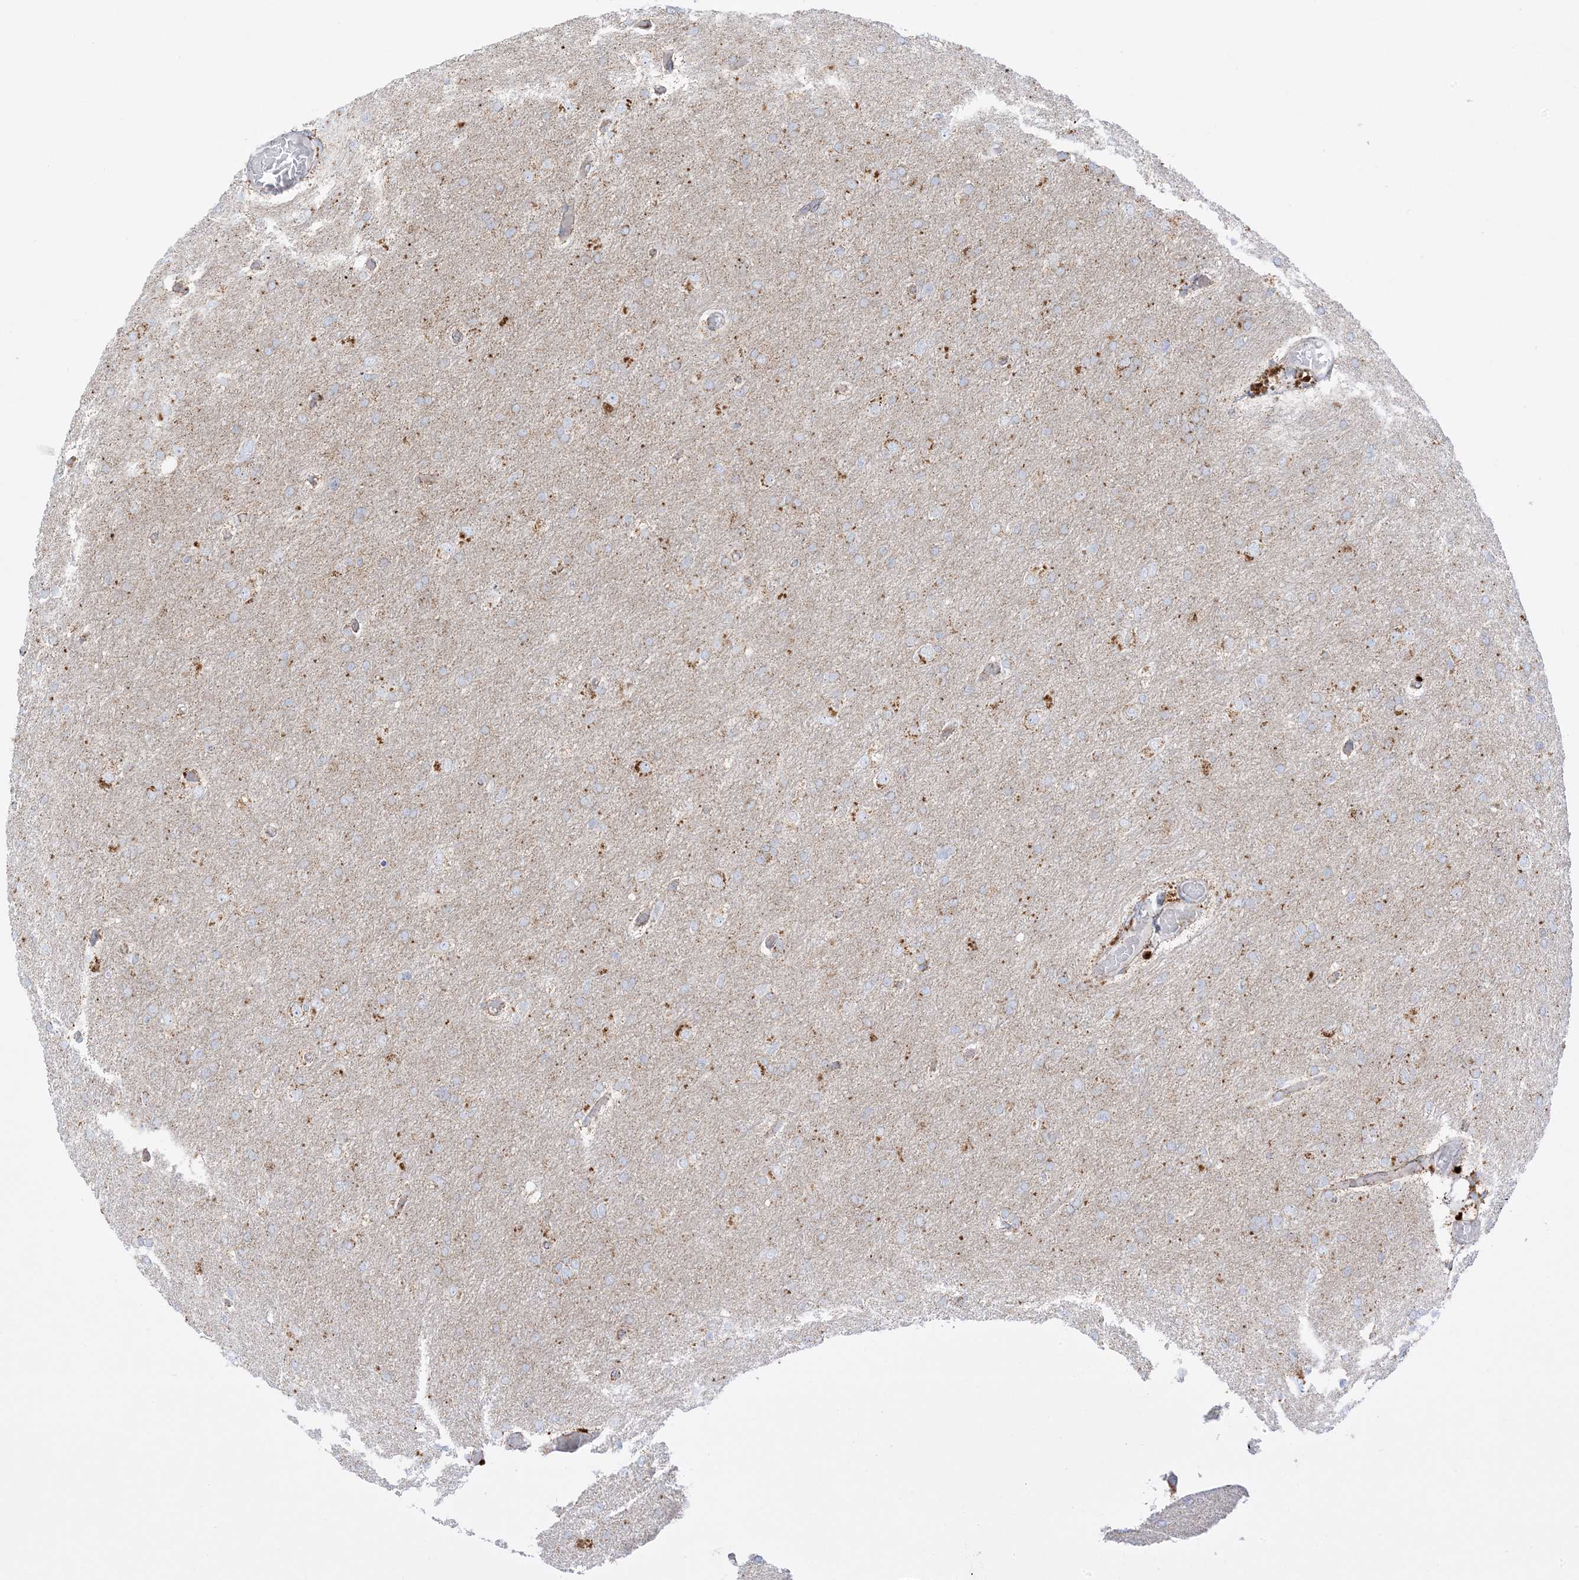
{"staining": {"intensity": "weak", "quantity": "25%-75%", "location": "cytoplasmic/membranous"}, "tissue": "glioma", "cell_type": "Tumor cells", "image_type": "cancer", "snomed": [{"axis": "morphology", "description": "Glioma, malignant, High grade"}, {"axis": "topography", "description": "Cerebral cortex"}], "caption": "A brown stain labels weak cytoplasmic/membranous positivity of a protein in malignant high-grade glioma tumor cells.", "gene": "MRPS36", "patient": {"sex": "female", "age": 36}}